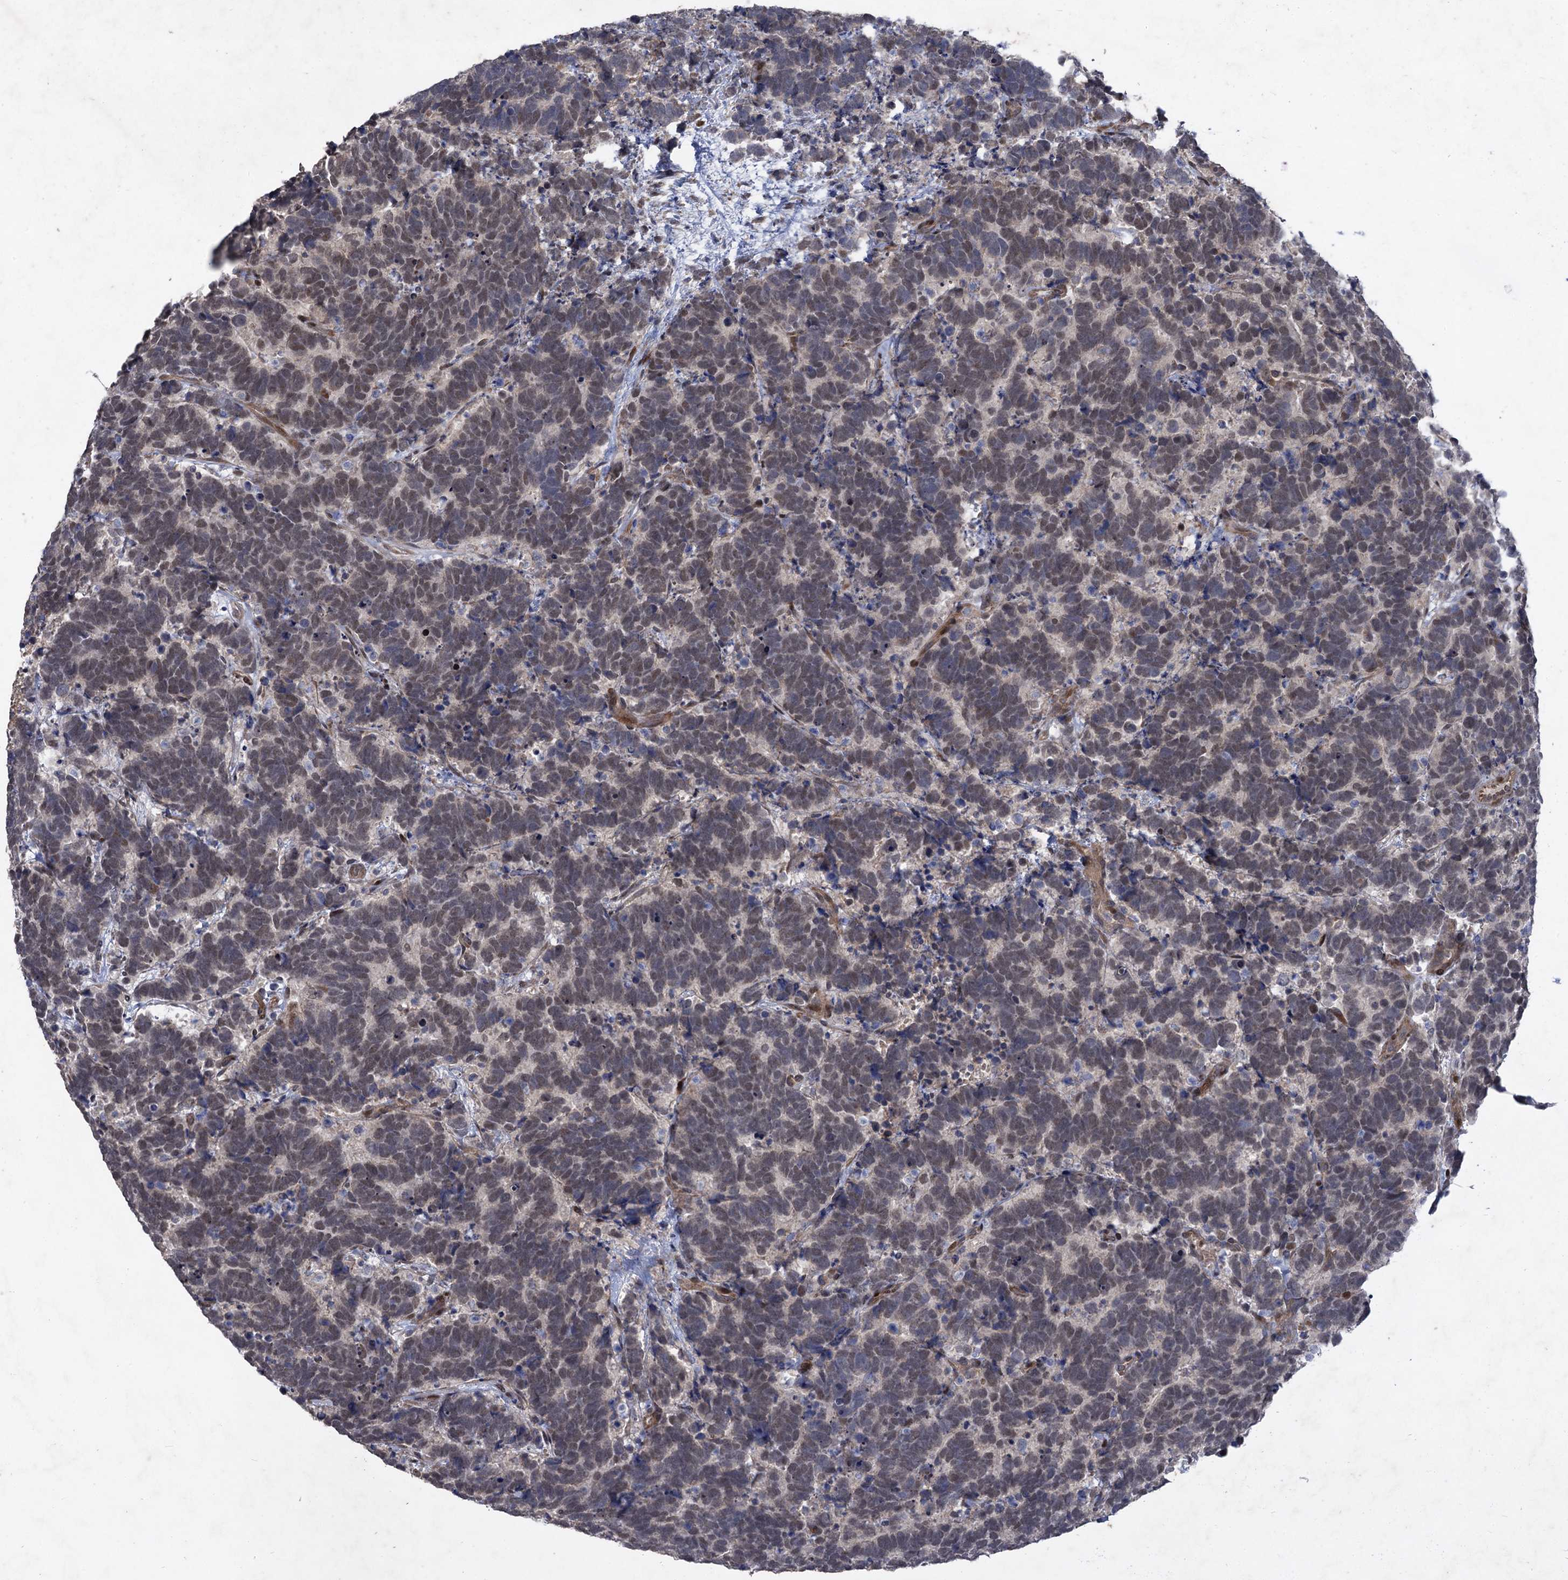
{"staining": {"intensity": "weak", "quantity": "<25%", "location": "nuclear"}, "tissue": "carcinoid", "cell_type": "Tumor cells", "image_type": "cancer", "snomed": [{"axis": "morphology", "description": "Carcinoma, NOS"}, {"axis": "morphology", "description": "Carcinoid, malignant, NOS"}, {"axis": "topography", "description": "Urinary bladder"}], "caption": "A histopathology image of human carcinoid (malignant) is negative for staining in tumor cells.", "gene": "NUDT22", "patient": {"sex": "male", "age": 57}}